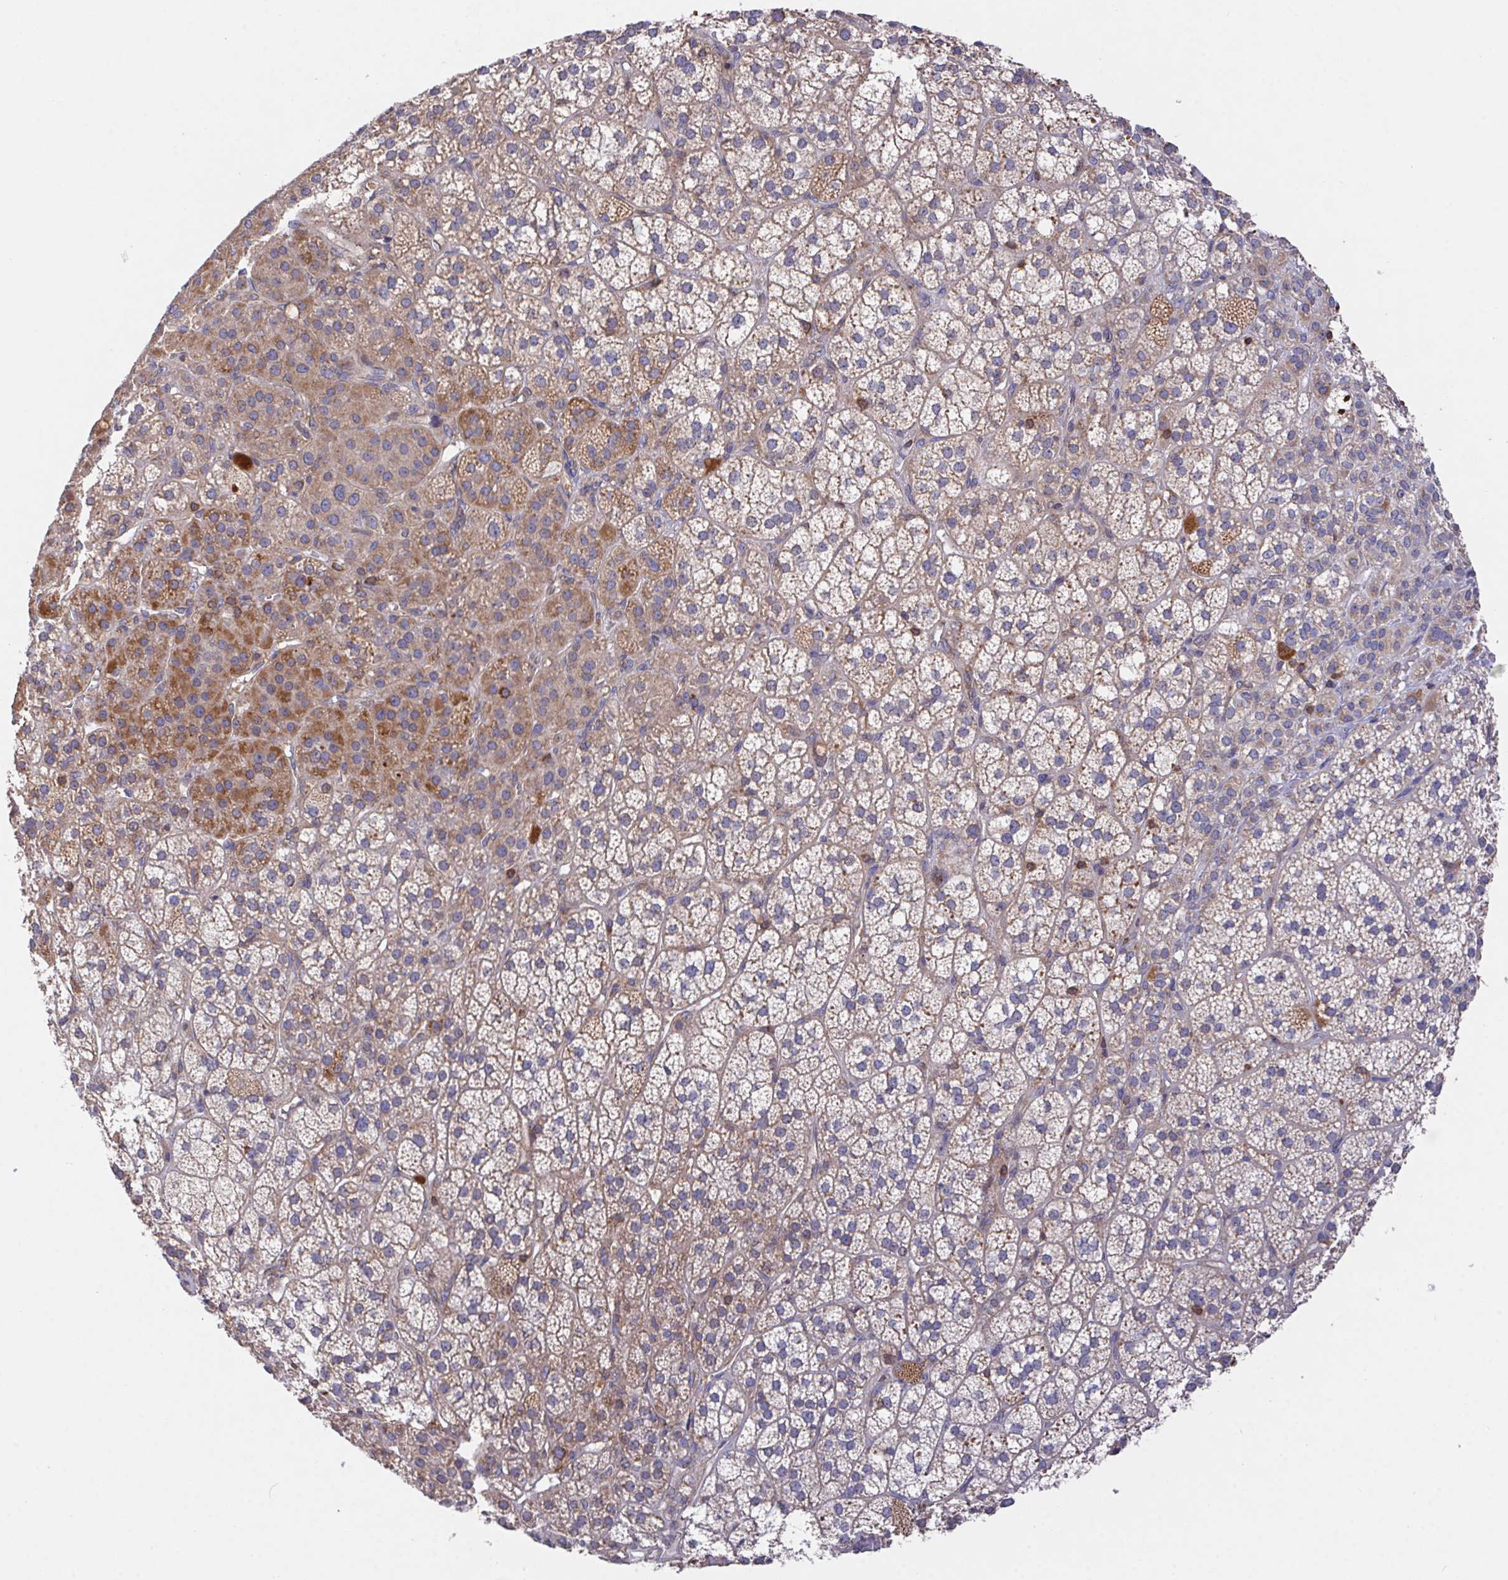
{"staining": {"intensity": "moderate", "quantity": "25%-75%", "location": "cytoplasmic/membranous"}, "tissue": "adrenal gland", "cell_type": "Glandular cells", "image_type": "normal", "snomed": [{"axis": "morphology", "description": "Normal tissue, NOS"}, {"axis": "topography", "description": "Adrenal gland"}], "caption": "Immunohistochemistry (IHC) (DAB (3,3'-diaminobenzidine)) staining of unremarkable adrenal gland demonstrates moderate cytoplasmic/membranous protein staining in about 25%-75% of glandular cells. The staining was performed using DAB (3,3'-diaminobenzidine) to visualize the protein expression in brown, while the nuclei were stained in blue with hematoxylin (Magnification: 20x).", "gene": "FAM241A", "patient": {"sex": "female", "age": 60}}